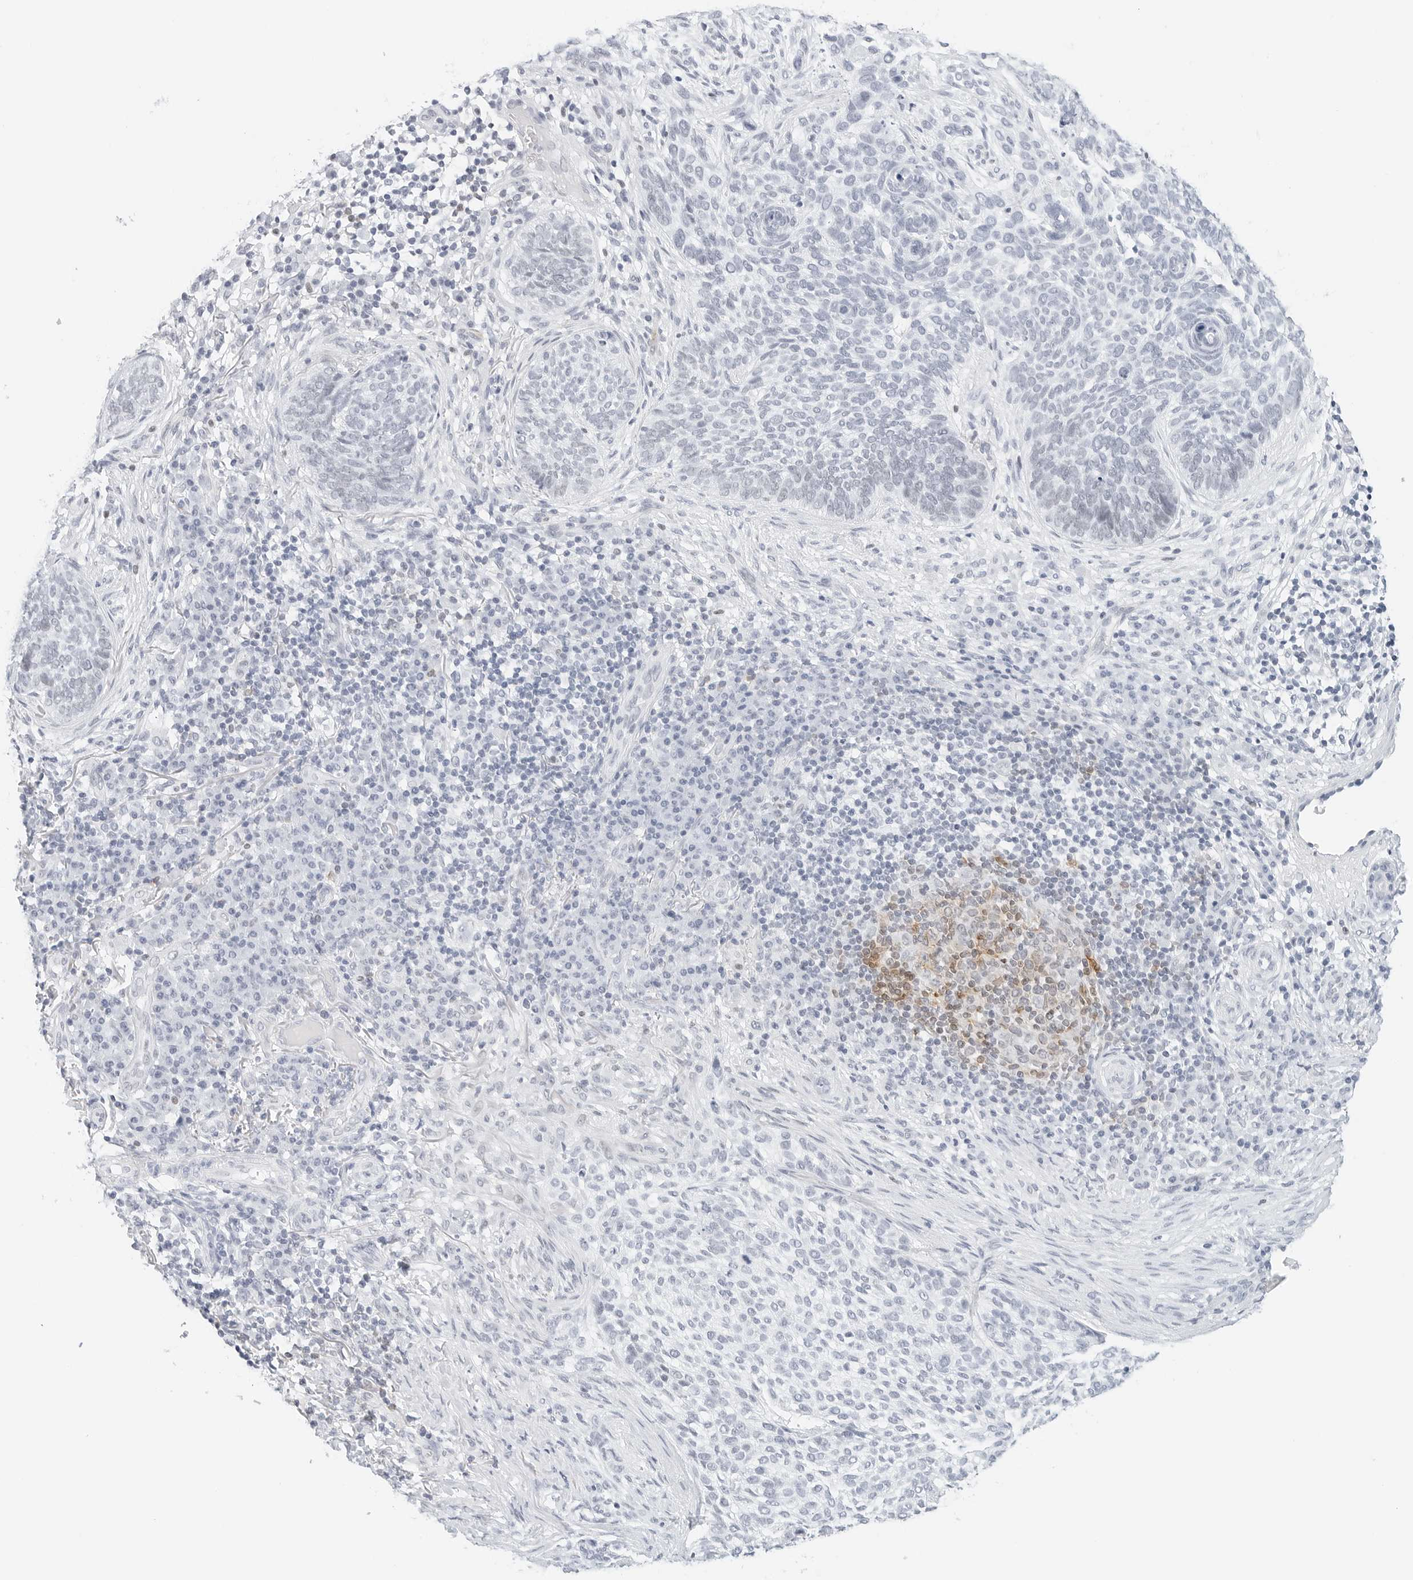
{"staining": {"intensity": "negative", "quantity": "none", "location": "none"}, "tissue": "skin cancer", "cell_type": "Tumor cells", "image_type": "cancer", "snomed": [{"axis": "morphology", "description": "Basal cell carcinoma"}, {"axis": "topography", "description": "Skin"}], "caption": "High magnification brightfield microscopy of skin cancer stained with DAB (brown) and counterstained with hematoxylin (blue): tumor cells show no significant positivity.", "gene": "CD22", "patient": {"sex": "female", "age": 64}}